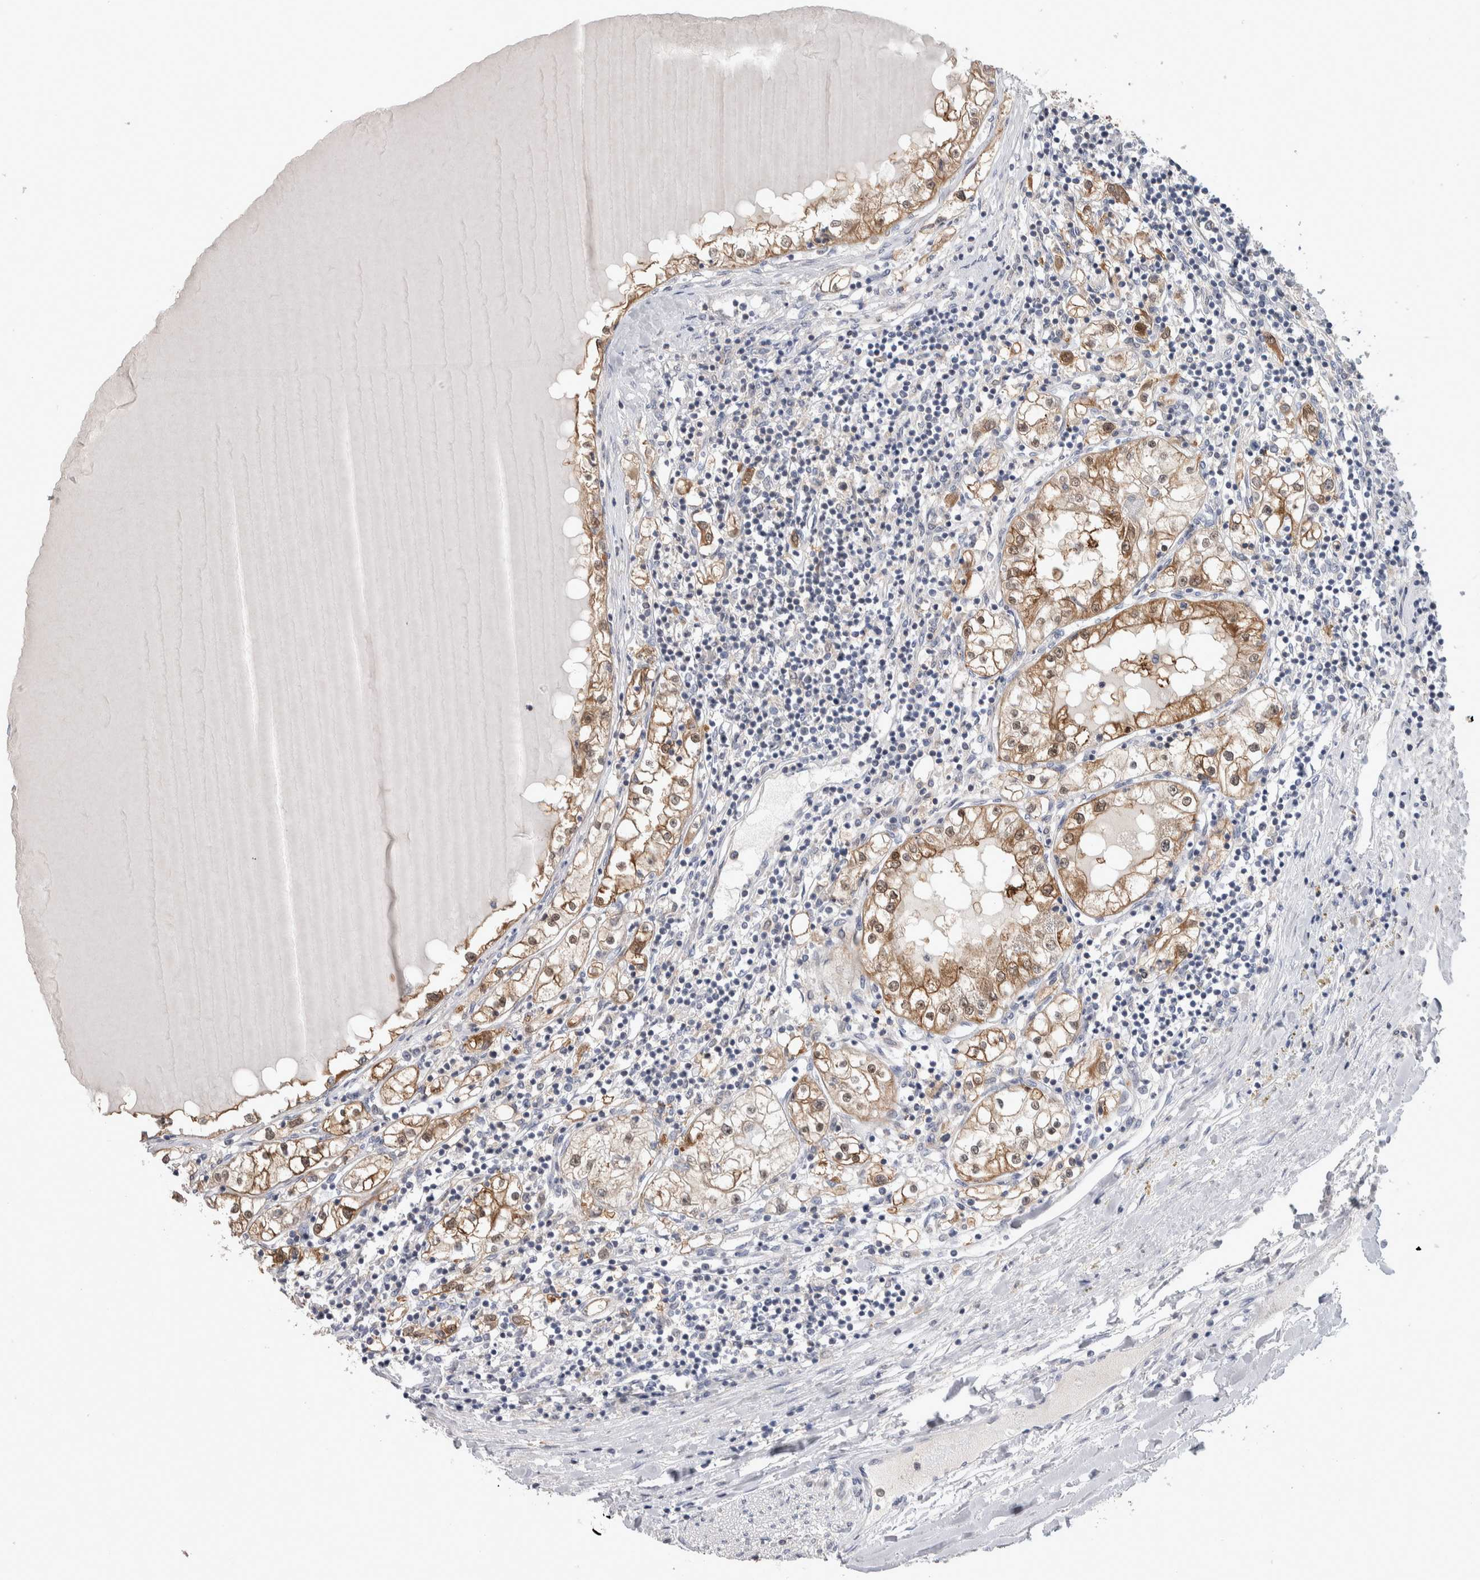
{"staining": {"intensity": "moderate", "quantity": ">75%", "location": "cytoplasmic/membranous,nuclear"}, "tissue": "renal cancer", "cell_type": "Tumor cells", "image_type": "cancer", "snomed": [{"axis": "morphology", "description": "Adenocarcinoma, NOS"}, {"axis": "topography", "description": "Kidney"}], "caption": "Human renal adenocarcinoma stained for a protein (brown) displays moderate cytoplasmic/membranous and nuclear positive positivity in approximately >75% of tumor cells.", "gene": "HTATIP2", "patient": {"sex": "male", "age": 68}}